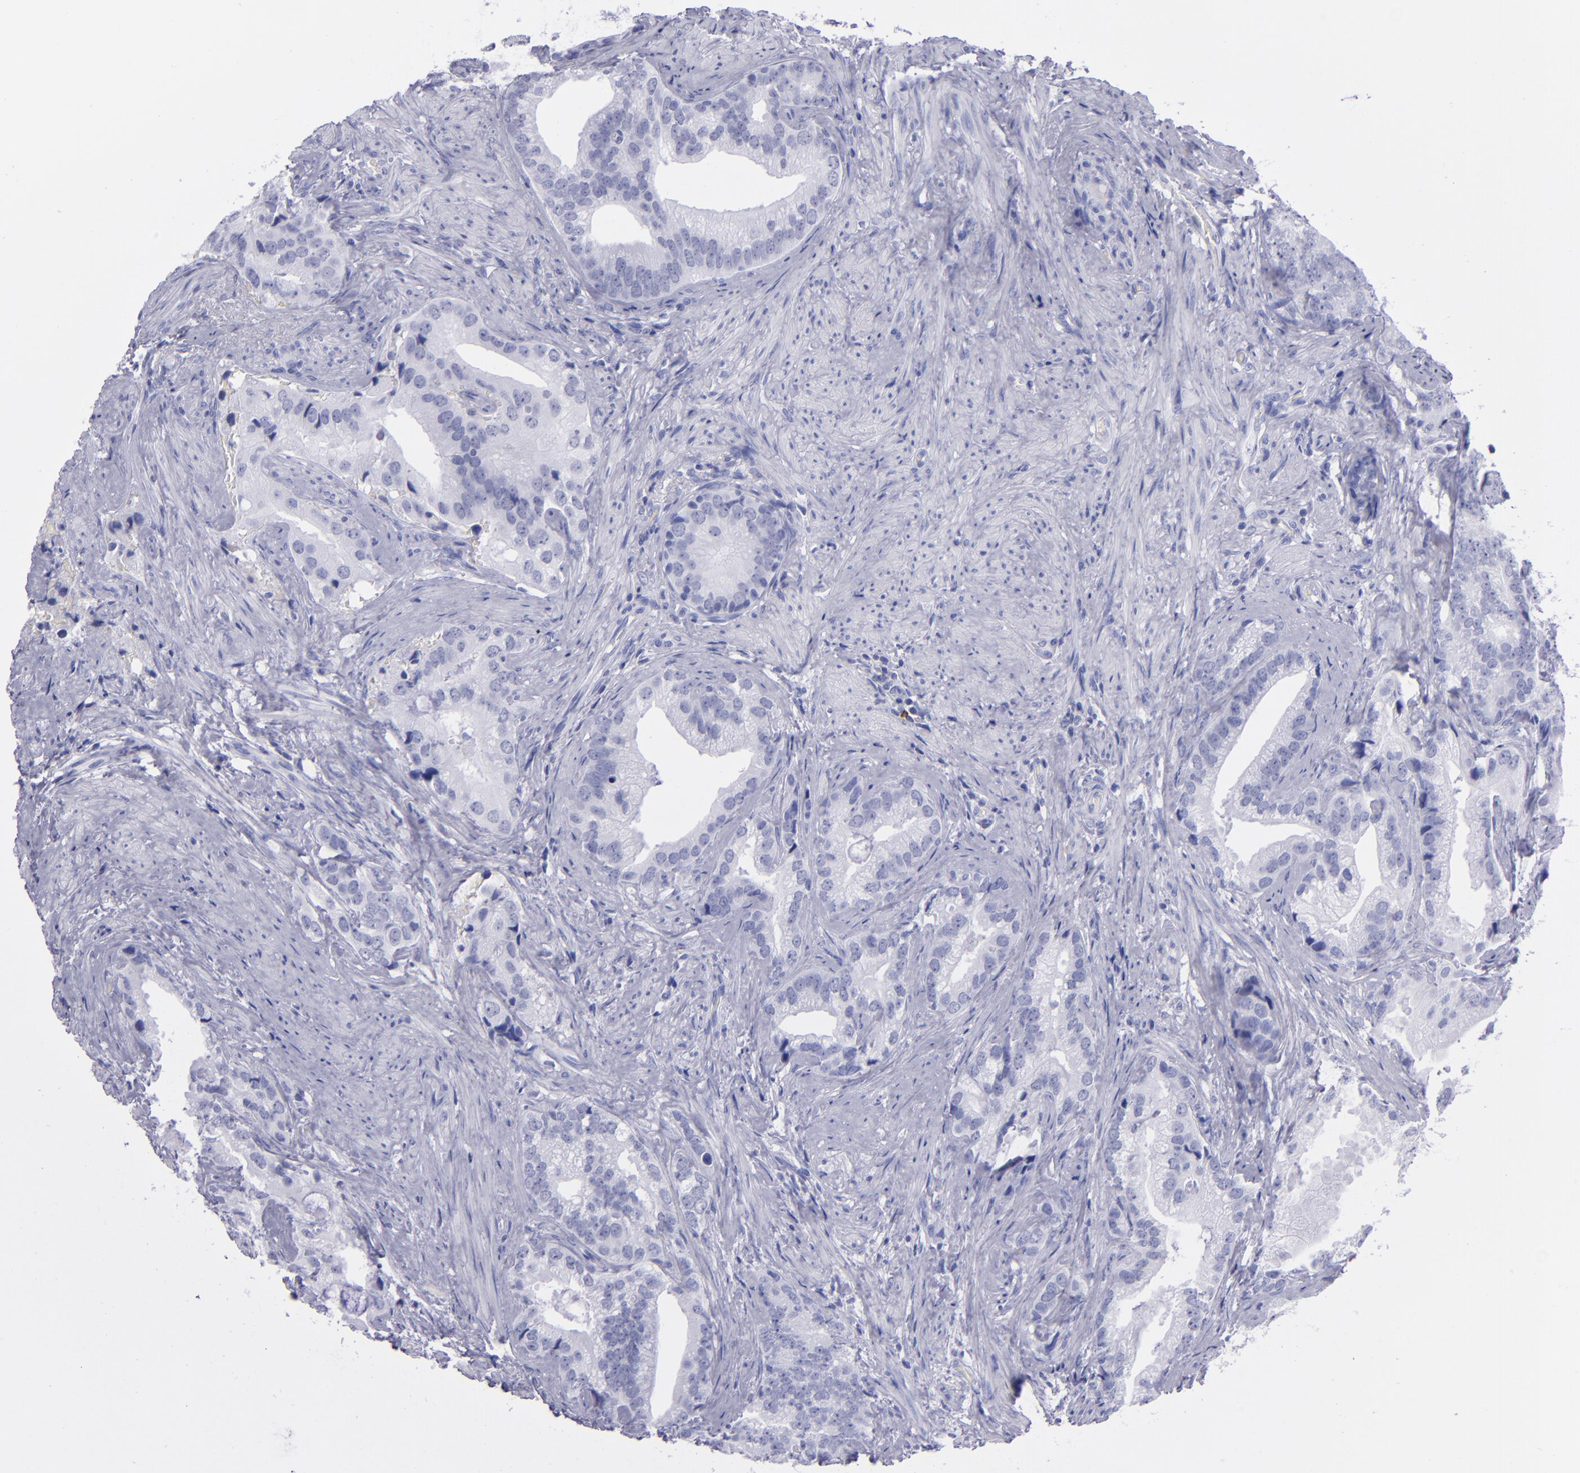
{"staining": {"intensity": "negative", "quantity": "none", "location": "none"}, "tissue": "prostate cancer", "cell_type": "Tumor cells", "image_type": "cancer", "snomed": [{"axis": "morphology", "description": "Adenocarcinoma, Low grade"}, {"axis": "topography", "description": "Prostate"}], "caption": "Prostate cancer stained for a protein using IHC reveals no staining tumor cells.", "gene": "CD37", "patient": {"sex": "male", "age": 71}}